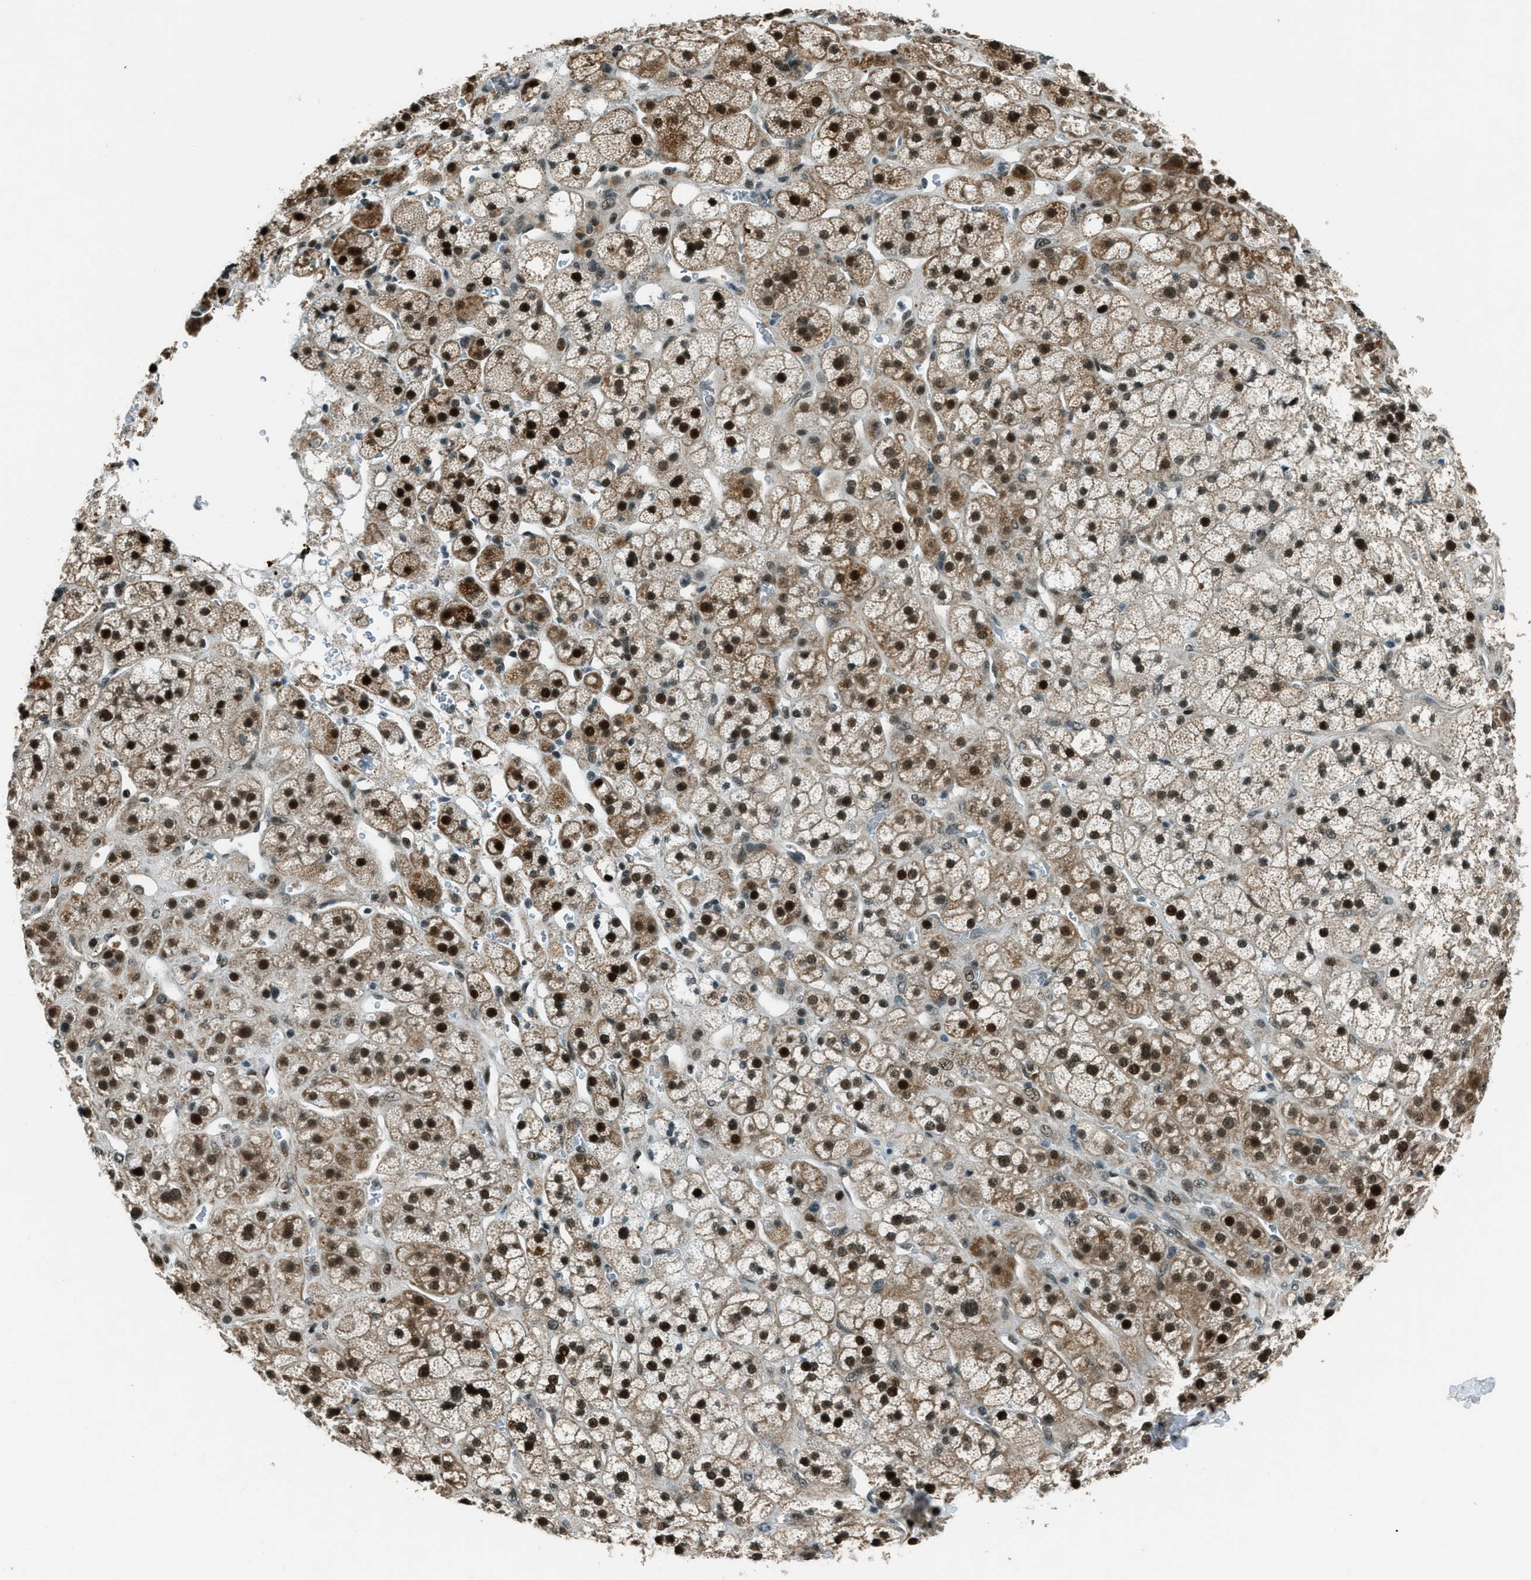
{"staining": {"intensity": "strong", "quantity": ">75%", "location": "cytoplasmic/membranous,nuclear"}, "tissue": "adrenal gland", "cell_type": "Glandular cells", "image_type": "normal", "snomed": [{"axis": "morphology", "description": "Normal tissue, NOS"}, {"axis": "topography", "description": "Adrenal gland"}], "caption": "Strong cytoplasmic/membranous,nuclear expression is appreciated in about >75% of glandular cells in benign adrenal gland. Immunohistochemistry (ihc) stains the protein in brown and the nuclei are stained blue.", "gene": "TARDBP", "patient": {"sex": "male", "age": 56}}